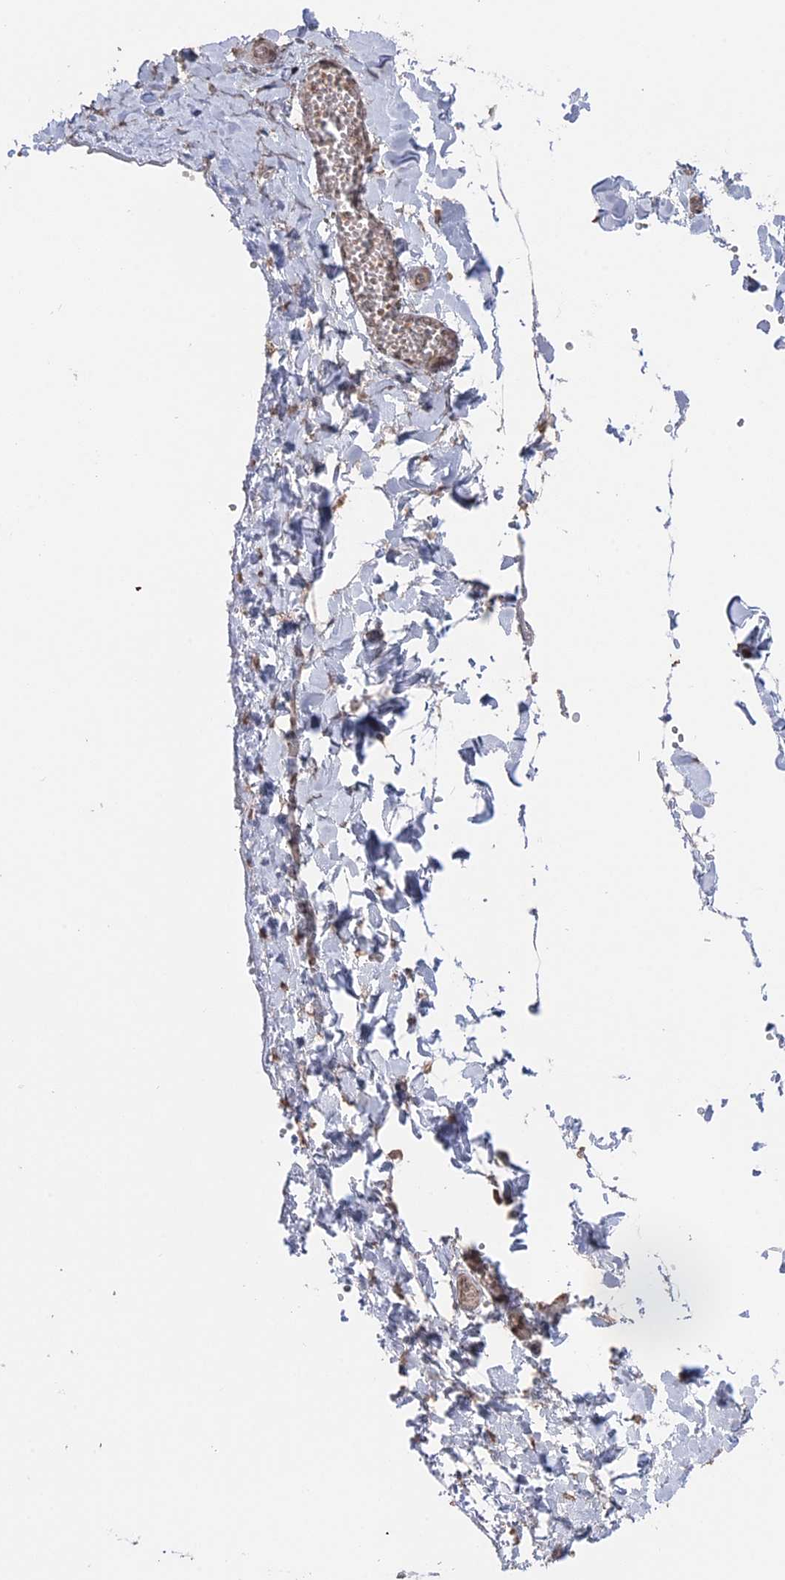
{"staining": {"intensity": "moderate", "quantity": "<25%", "location": "cytoplasmic/membranous"}, "tissue": "adipose tissue", "cell_type": "Adipocytes", "image_type": "normal", "snomed": [{"axis": "morphology", "description": "Normal tissue, NOS"}, {"axis": "topography", "description": "Gallbladder"}, {"axis": "topography", "description": "Peripheral nerve tissue"}], "caption": "Brown immunohistochemical staining in benign adipose tissue demonstrates moderate cytoplasmic/membranous expression in approximately <25% of adipocytes.", "gene": "NR2C2AP", "patient": {"sex": "male", "age": 38}}